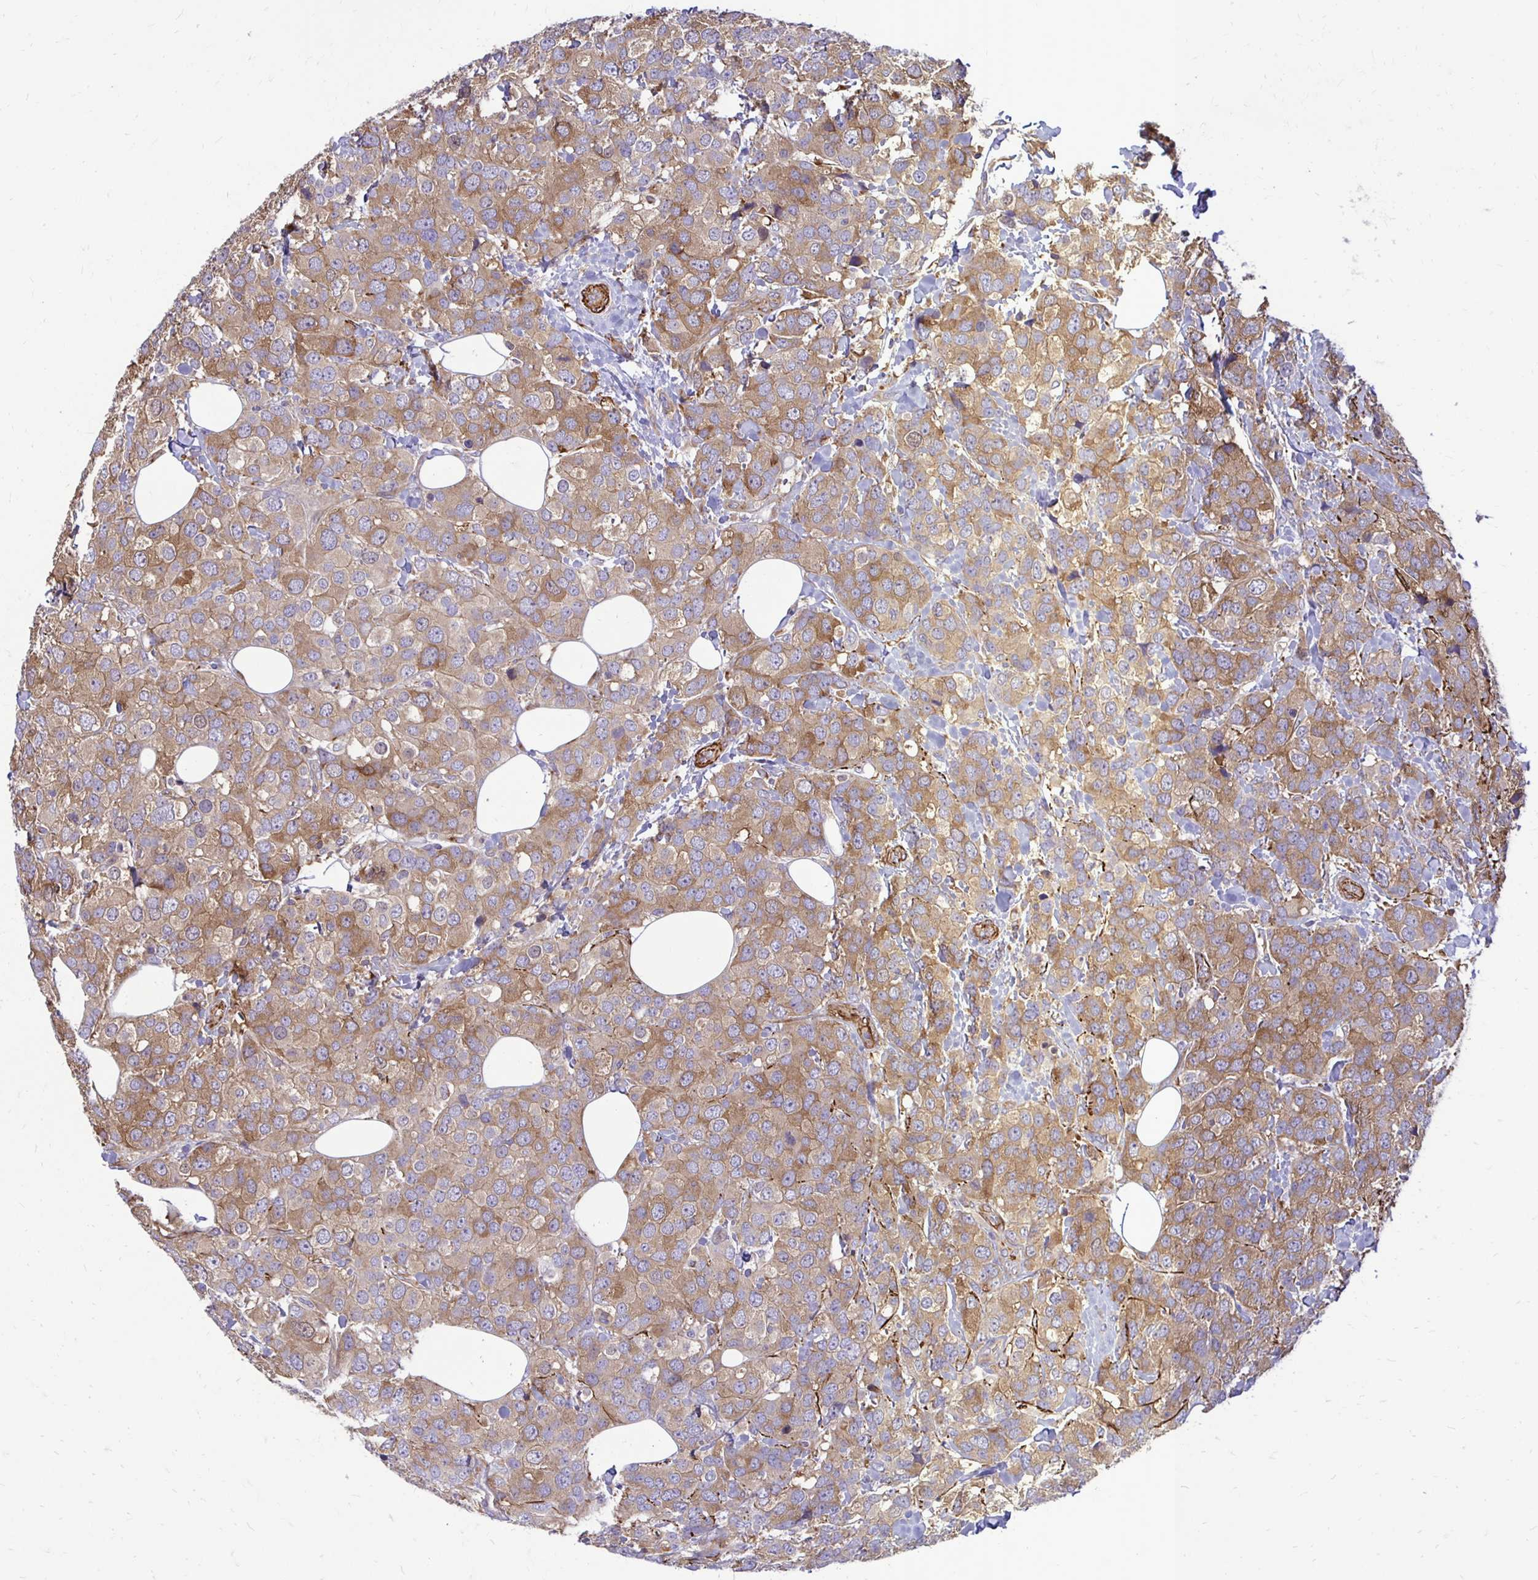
{"staining": {"intensity": "moderate", "quantity": ">75%", "location": "cytoplasmic/membranous"}, "tissue": "breast cancer", "cell_type": "Tumor cells", "image_type": "cancer", "snomed": [{"axis": "morphology", "description": "Lobular carcinoma"}, {"axis": "topography", "description": "Breast"}], "caption": "Lobular carcinoma (breast) stained with a brown dye exhibits moderate cytoplasmic/membranous positive staining in approximately >75% of tumor cells.", "gene": "CTPS1", "patient": {"sex": "female", "age": 59}}